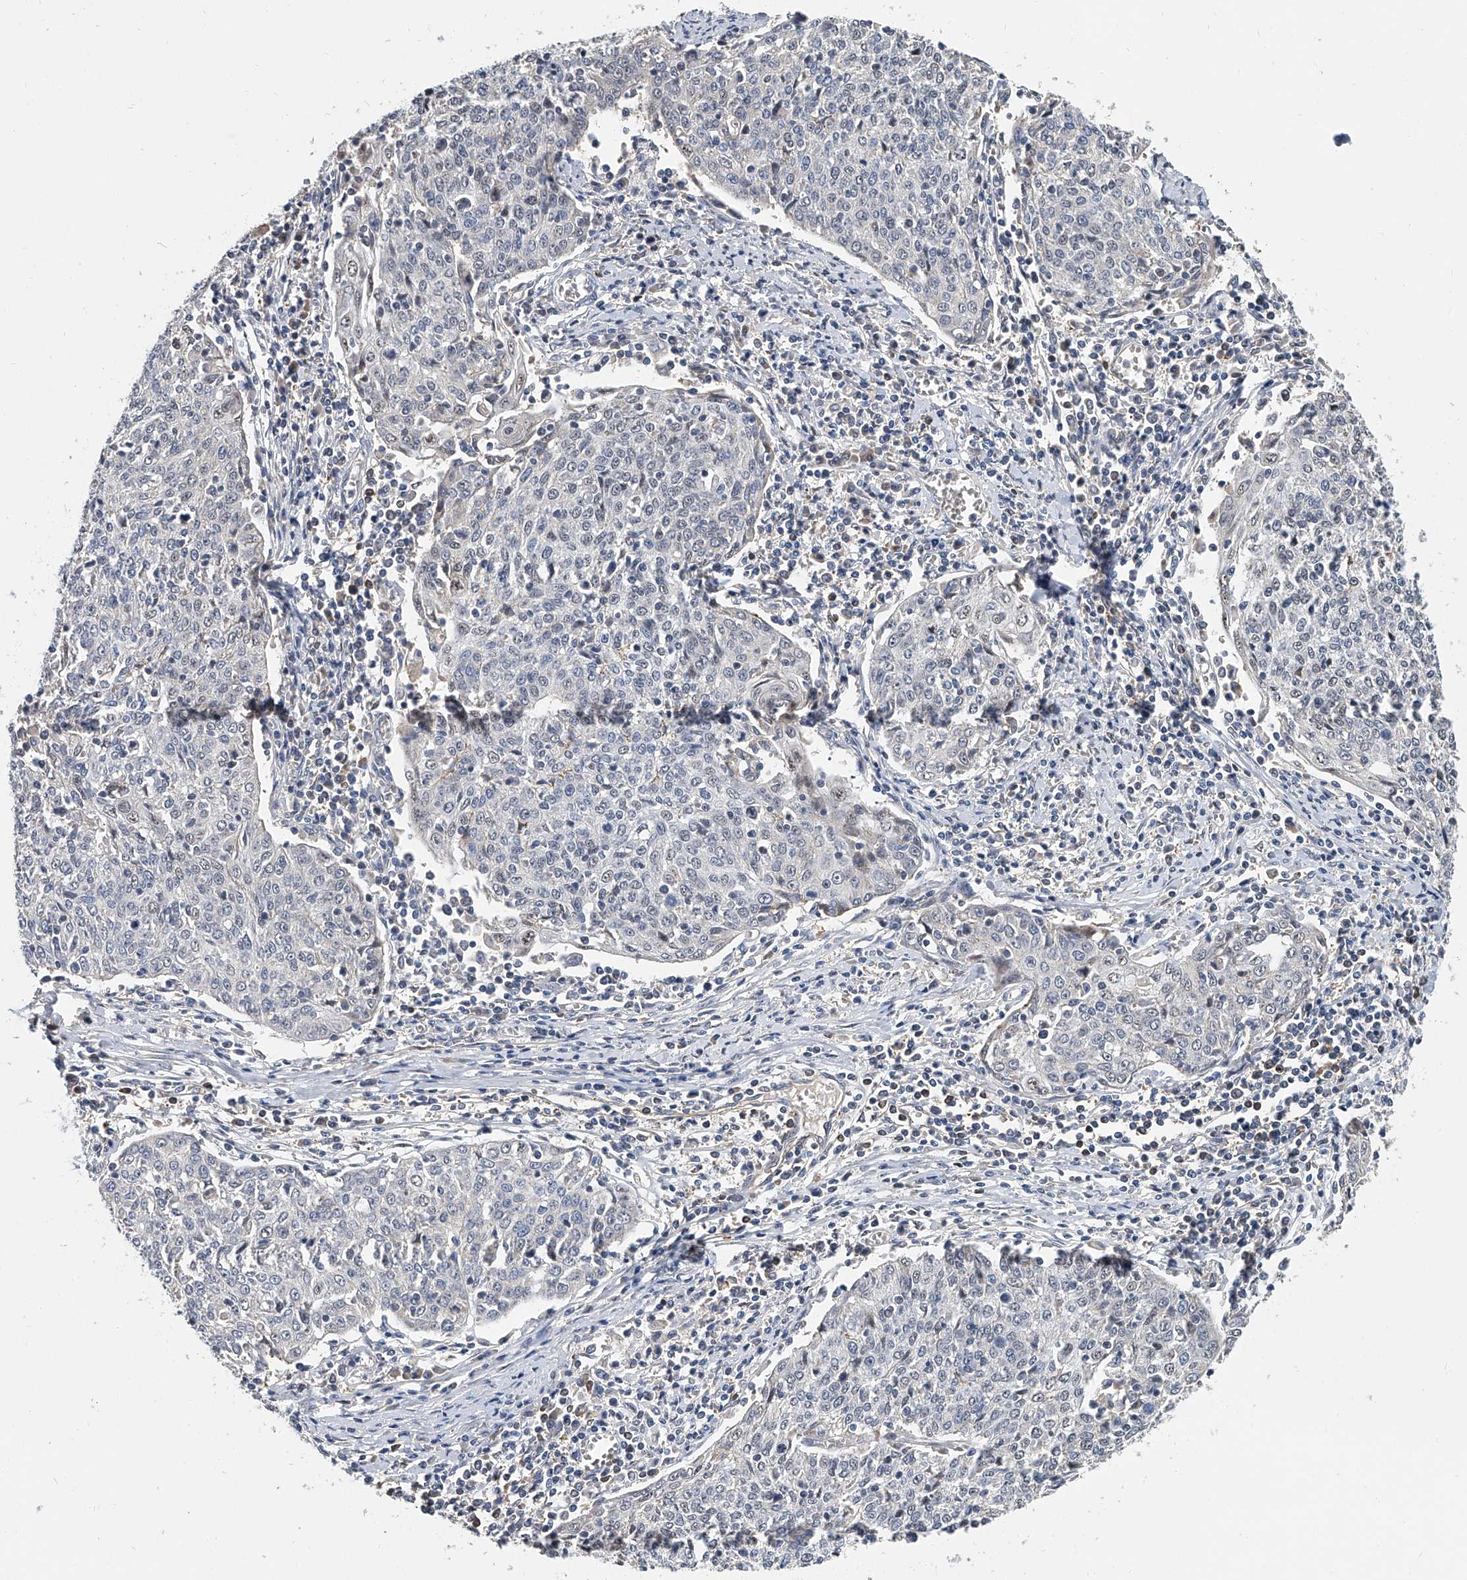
{"staining": {"intensity": "negative", "quantity": "none", "location": "none"}, "tissue": "cervical cancer", "cell_type": "Tumor cells", "image_type": "cancer", "snomed": [{"axis": "morphology", "description": "Squamous cell carcinoma, NOS"}, {"axis": "topography", "description": "Cervix"}], "caption": "Tumor cells are negative for brown protein staining in cervical cancer.", "gene": "CD200", "patient": {"sex": "female", "age": 48}}